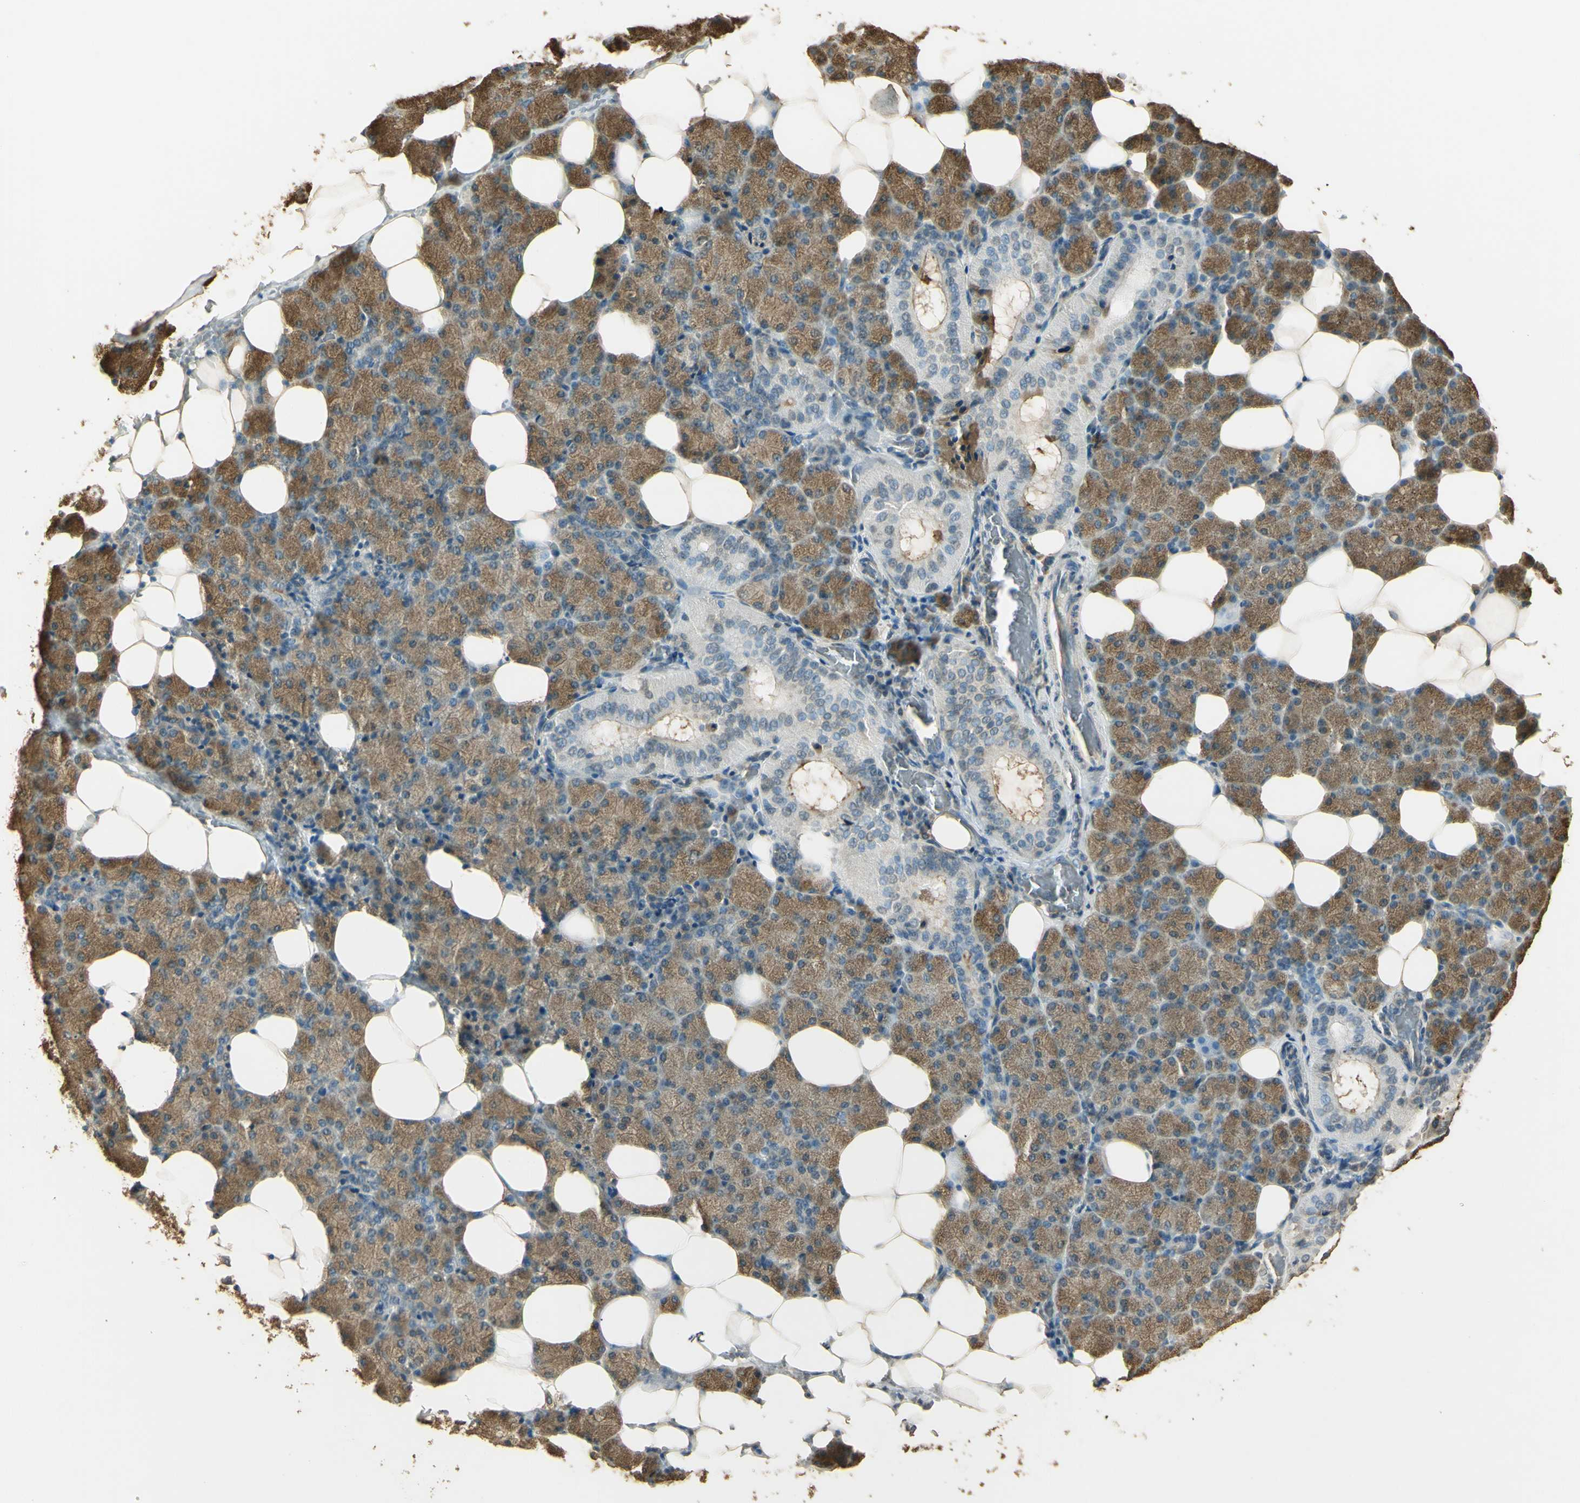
{"staining": {"intensity": "moderate", "quantity": "25%-75%", "location": "cytoplasmic/membranous"}, "tissue": "salivary gland", "cell_type": "Glandular cells", "image_type": "normal", "snomed": [{"axis": "morphology", "description": "Normal tissue, NOS"}, {"axis": "topography", "description": "Lymph node"}, {"axis": "topography", "description": "Salivary gland"}], "caption": "The micrograph exhibits immunohistochemical staining of benign salivary gland. There is moderate cytoplasmic/membranous expression is identified in about 25%-75% of glandular cells. Nuclei are stained in blue.", "gene": "UXS1", "patient": {"sex": "male", "age": 8}}